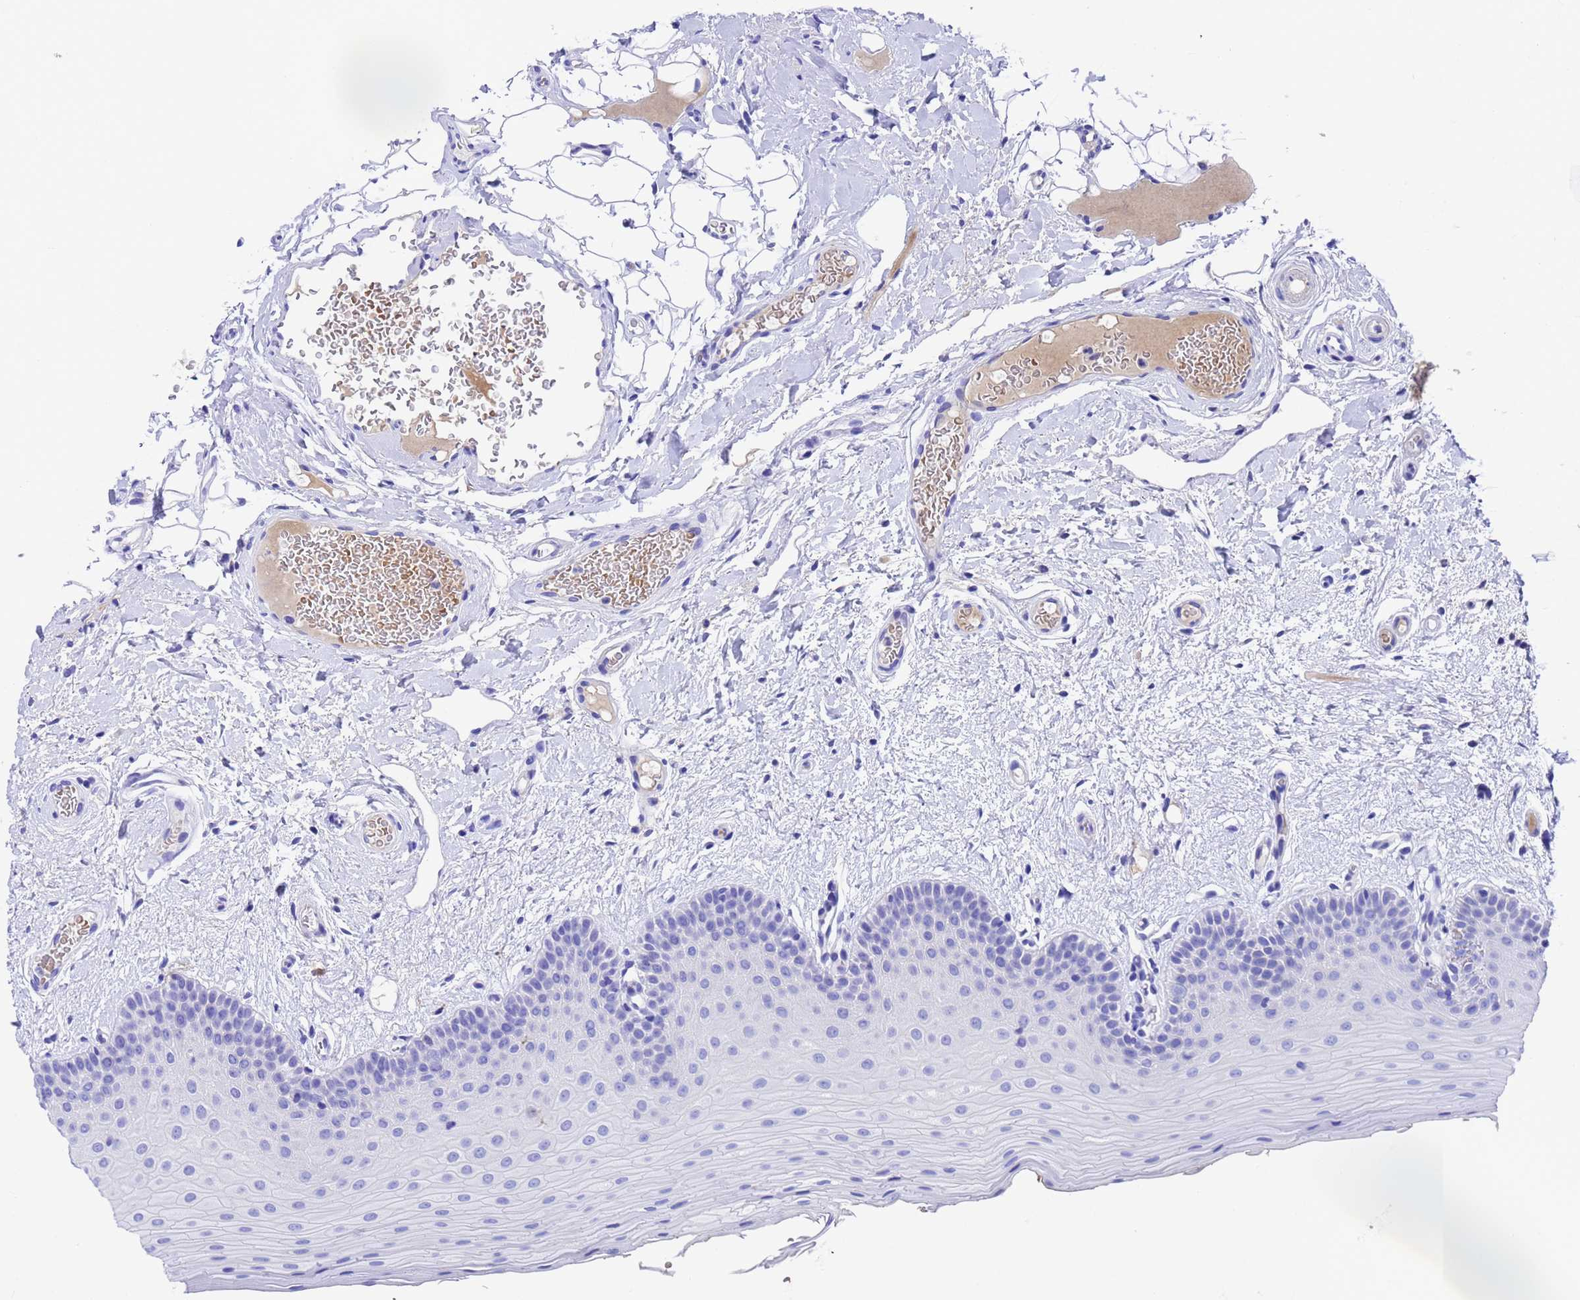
{"staining": {"intensity": "negative", "quantity": "none", "location": "none"}, "tissue": "oral mucosa", "cell_type": "Squamous epithelial cells", "image_type": "normal", "snomed": [{"axis": "morphology", "description": "Normal tissue, NOS"}, {"axis": "topography", "description": "Oral tissue"}, {"axis": "topography", "description": "Tounge, NOS"}], "caption": "Normal oral mucosa was stained to show a protein in brown. There is no significant expression in squamous epithelial cells.", "gene": "ELP6", "patient": {"sex": "male", "age": 47}}